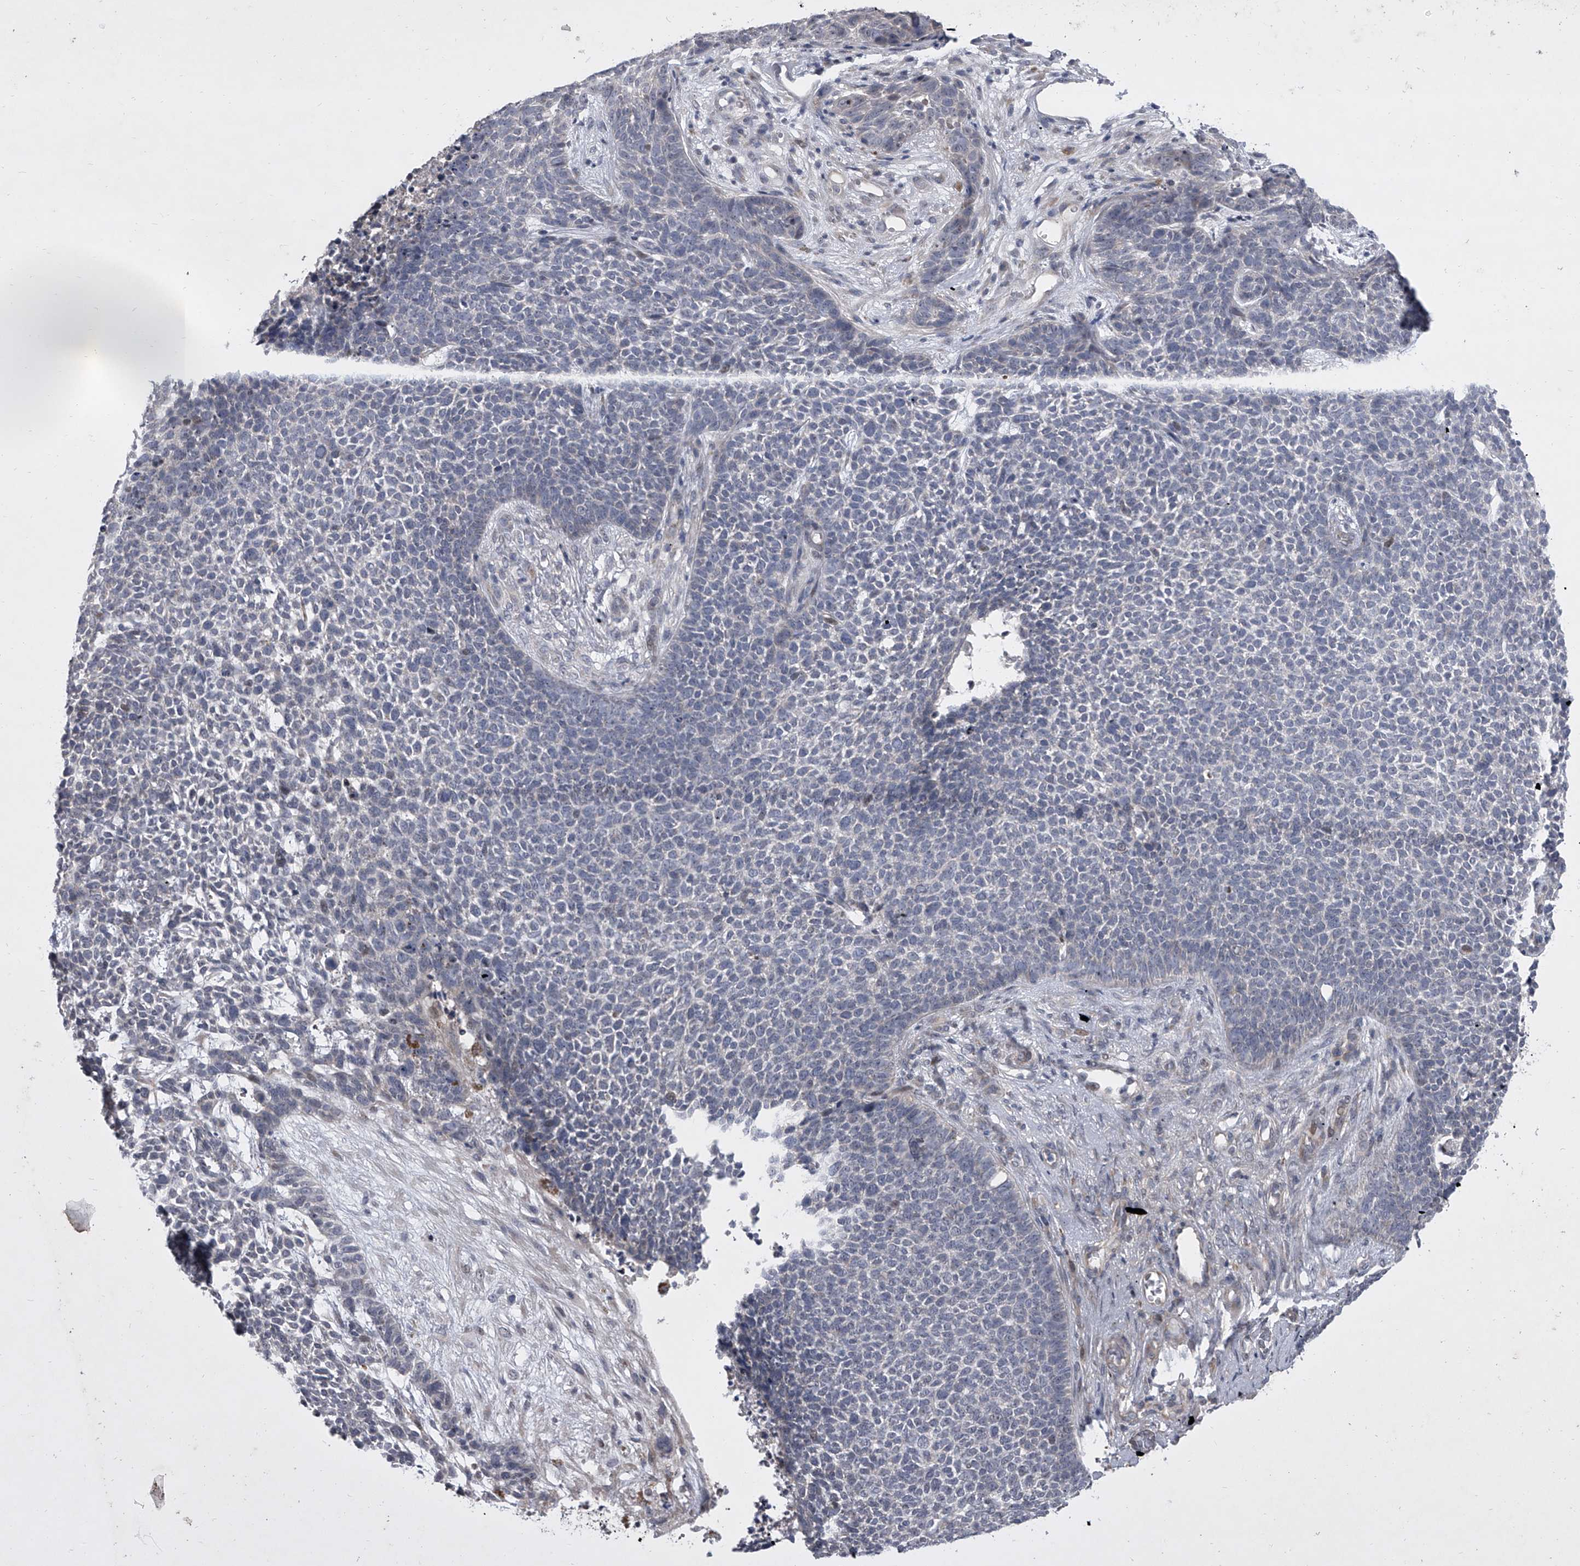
{"staining": {"intensity": "negative", "quantity": "none", "location": "none"}, "tissue": "skin cancer", "cell_type": "Tumor cells", "image_type": "cancer", "snomed": [{"axis": "morphology", "description": "Basal cell carcinoma"}, {"axis": "topography", "description": "Skin"}], "caption": "An image of human skin basal cell carcinoma is negative for staining in tumor cells.", "gene": "HEATR6", "patient": {"sex": "female", "age": 84}}